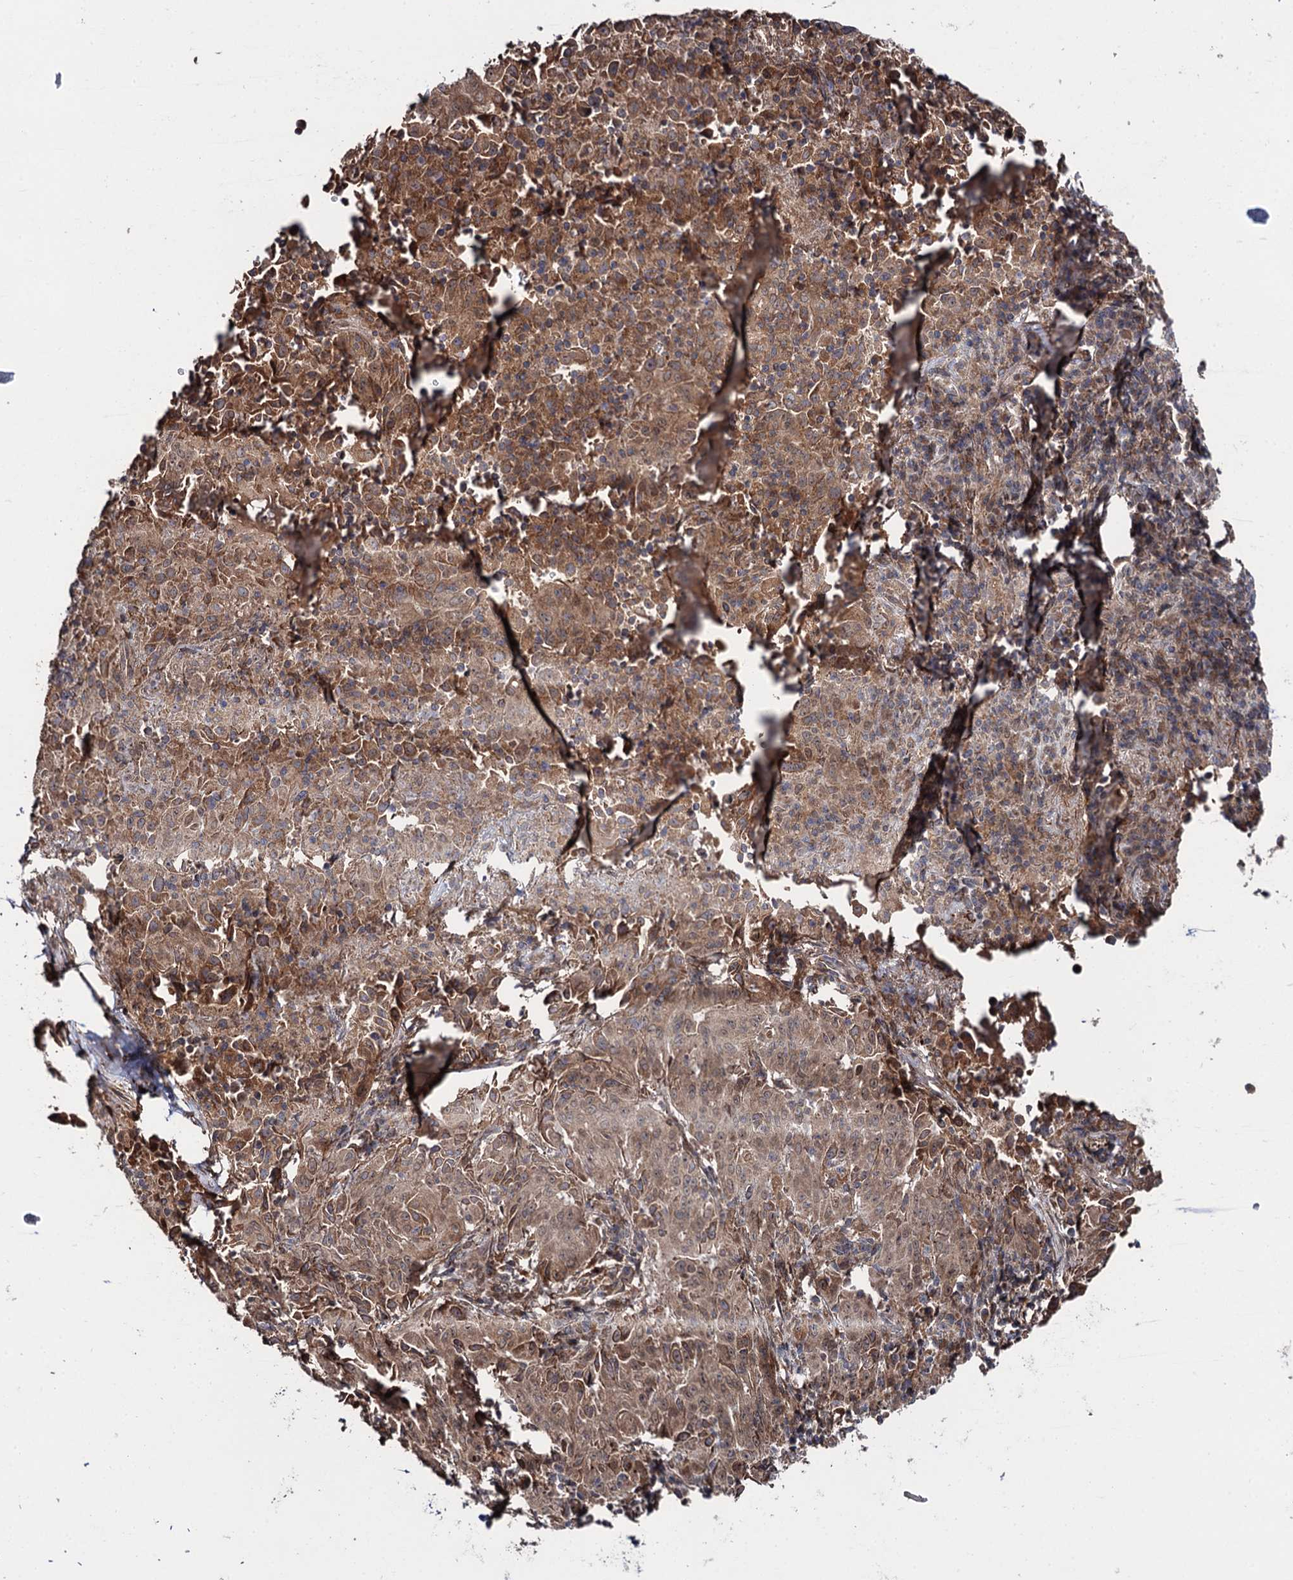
{"staining": {"intensity": "moderate", "quantity": ">75%", "location": "cytoplasmic/membranous"}, "tissue": "pancreatic cancer", "cell_type": "Tumor cells", "image_type": "cancer", "snomed": [{"axis": "morphology", "description": "Adenocarcinoma, NOS"}, {"axis": "topography", "description": "Pancreas"}], "caption": "Approximately >75% of tumor cells in adenocarcinoma (pancreatic) reveal moderate cytoplasmic/membranous protein positivity as visualized by brown immunohistochemical staining.", "gene": "FSIP1", "patient": {"sex": "male", "age": 51}}